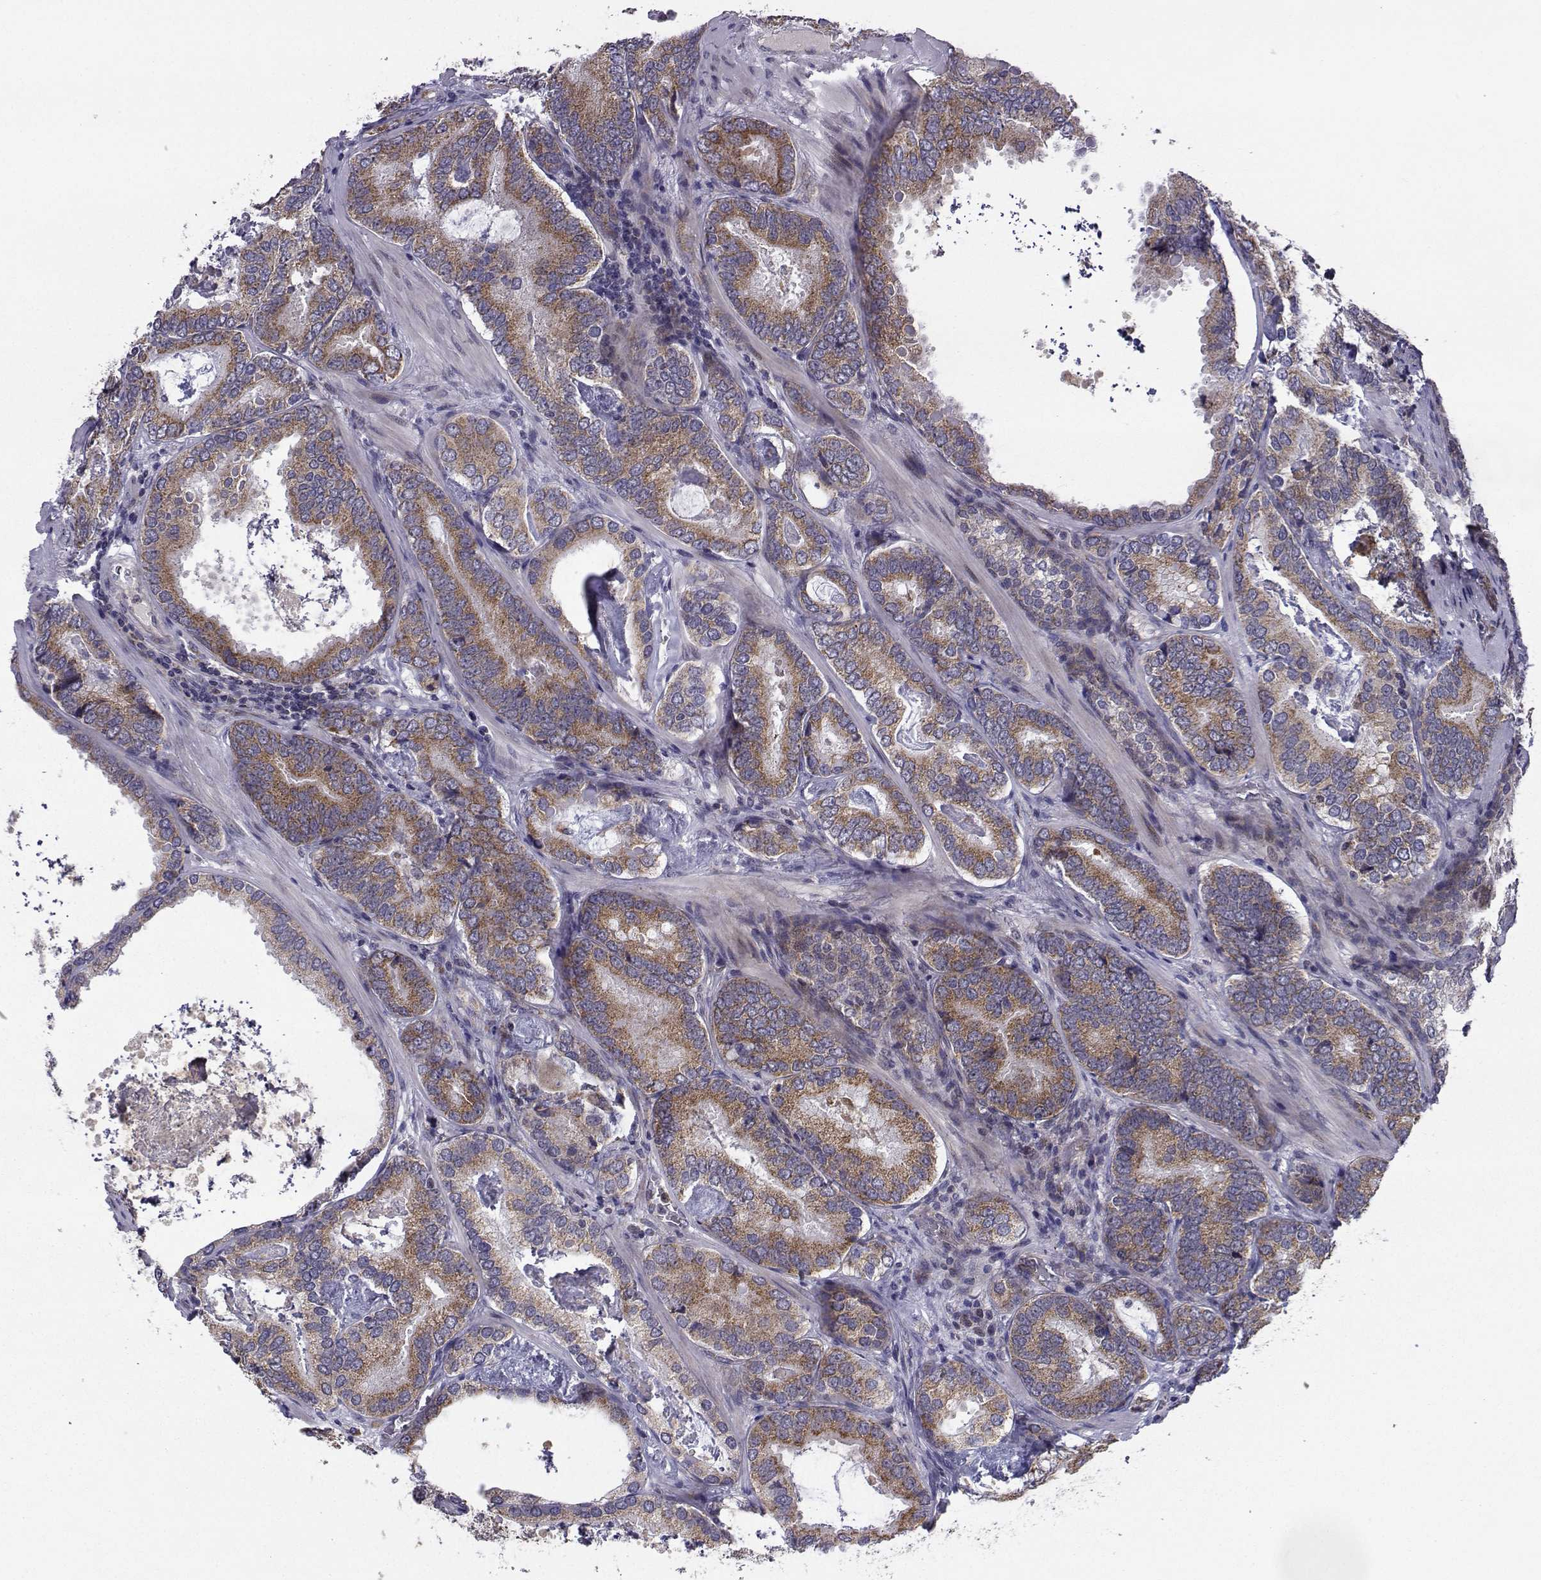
{"staining": {"intensity": "moderate", "quantity": "25%-75%", "location": "cytoplasmic/membranous"}, "tissue": "prostate cancer", "cell_type": "Tumor cells", "image_type": "cancer", "snomed": [{"axis": "morphology", "description": "Adenocarcinoma, Low grade"}, {"axis": "topography", "description": "Prostate"}], "caption": "Immunohistochemical staining of human prostate cancer (low-grade adenocarcinoma) shows medium levels of moderate cytoplasmic/membranous protein expression in approximately 25%-75% of tumor cells.", "gene": "NECAB3", "patient": {"sex": "male", "age": 60}}